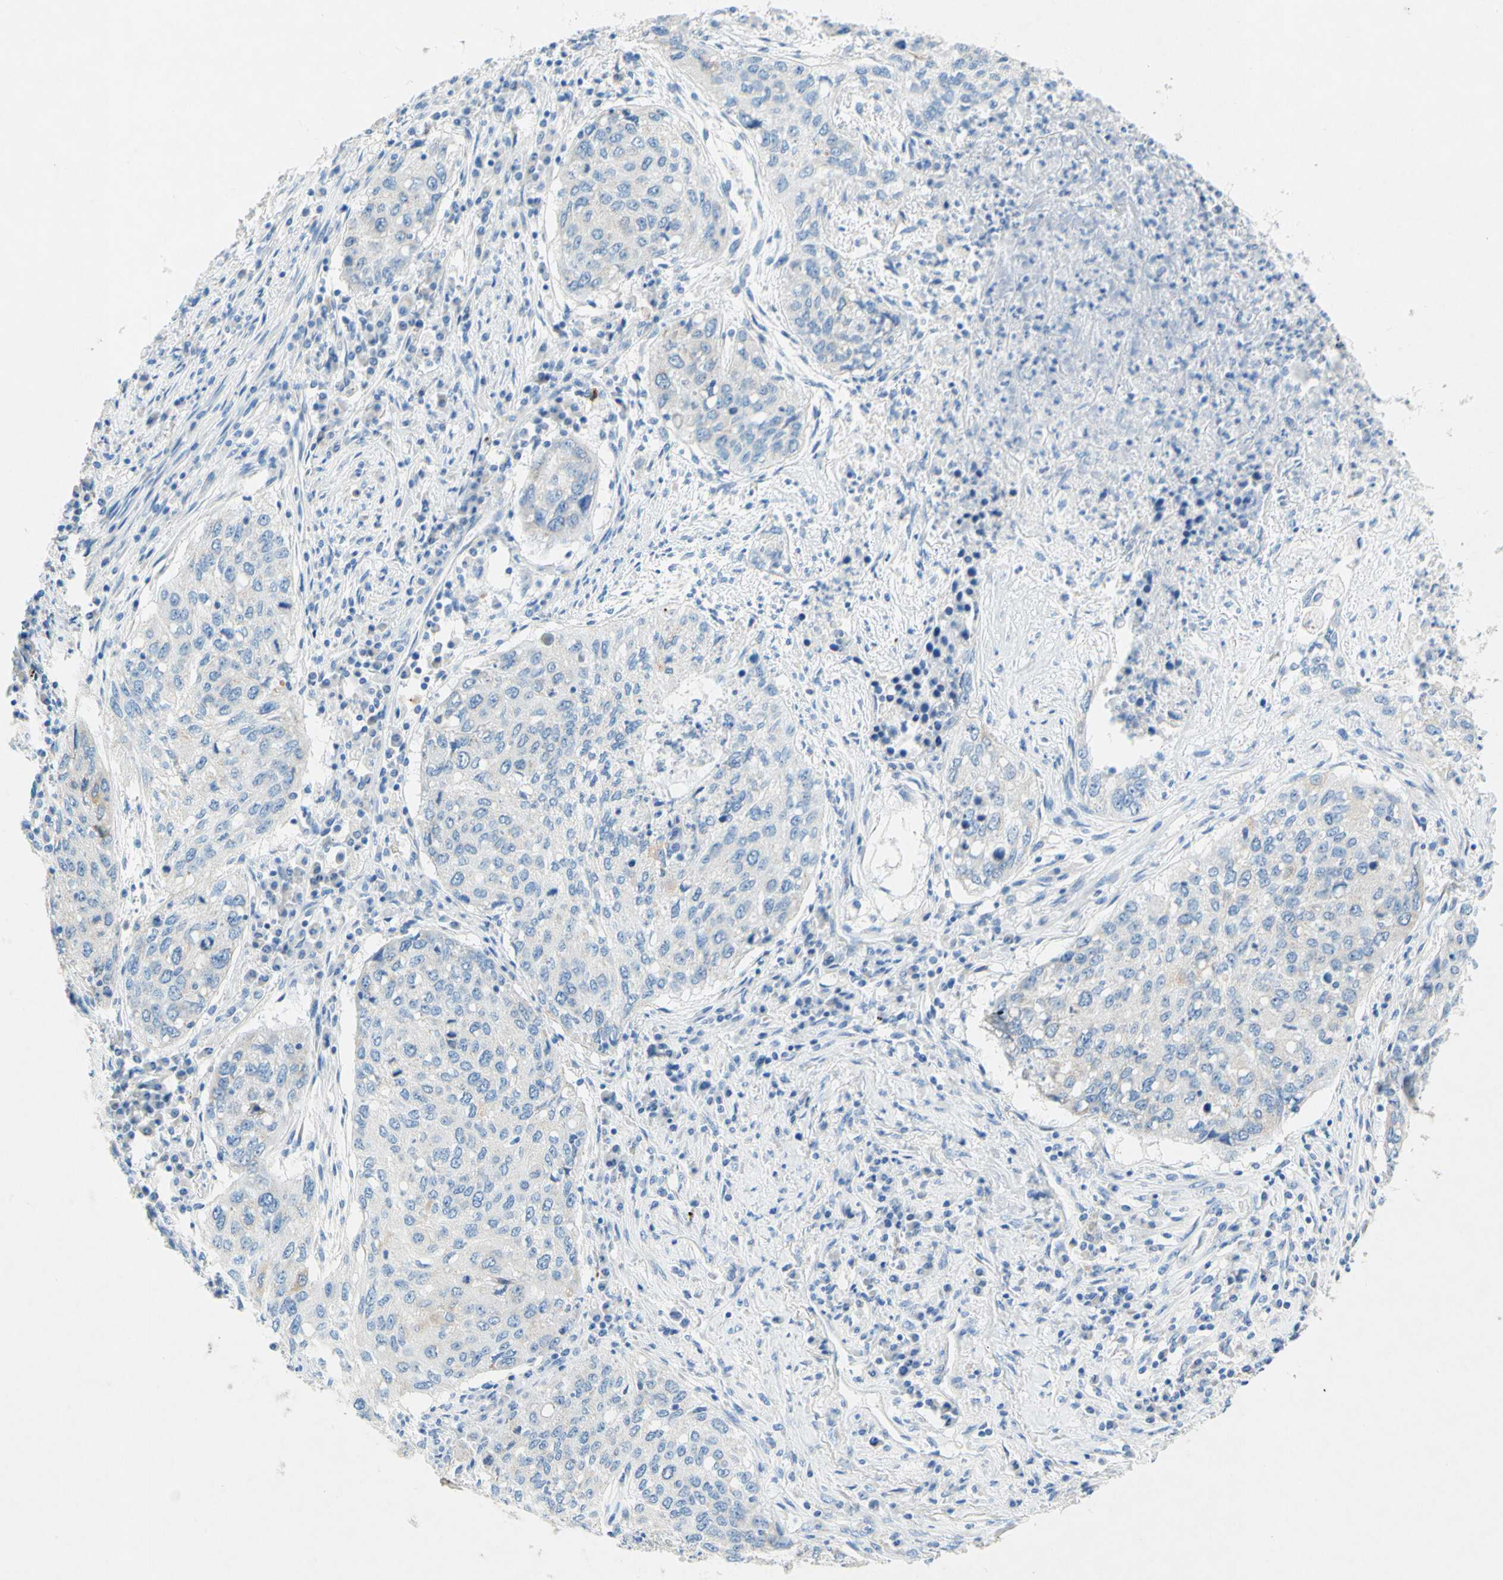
{"staining": {"intensity": "weak", "quantity": "<25%", "location": "cytoplasmic/membranous"}, "tissue": "lung cancer", "cell_type": "Tumor cells", "image_type": "cancer", "snomed": [{"axis": "morphology", "description": "Squamous cell carcinoma, NOS"}, {"axis": "topography", "description": "Lung"}], "caption": "There is no significant expression in tumor cells of squamous cell carcinoma (lung). The staining is performed using DAB brown chromogen with nuclei counter-stained in using hematoxylin.", "gene": "SLC46A1", "patient": {"sex": "female", "age": 63}}